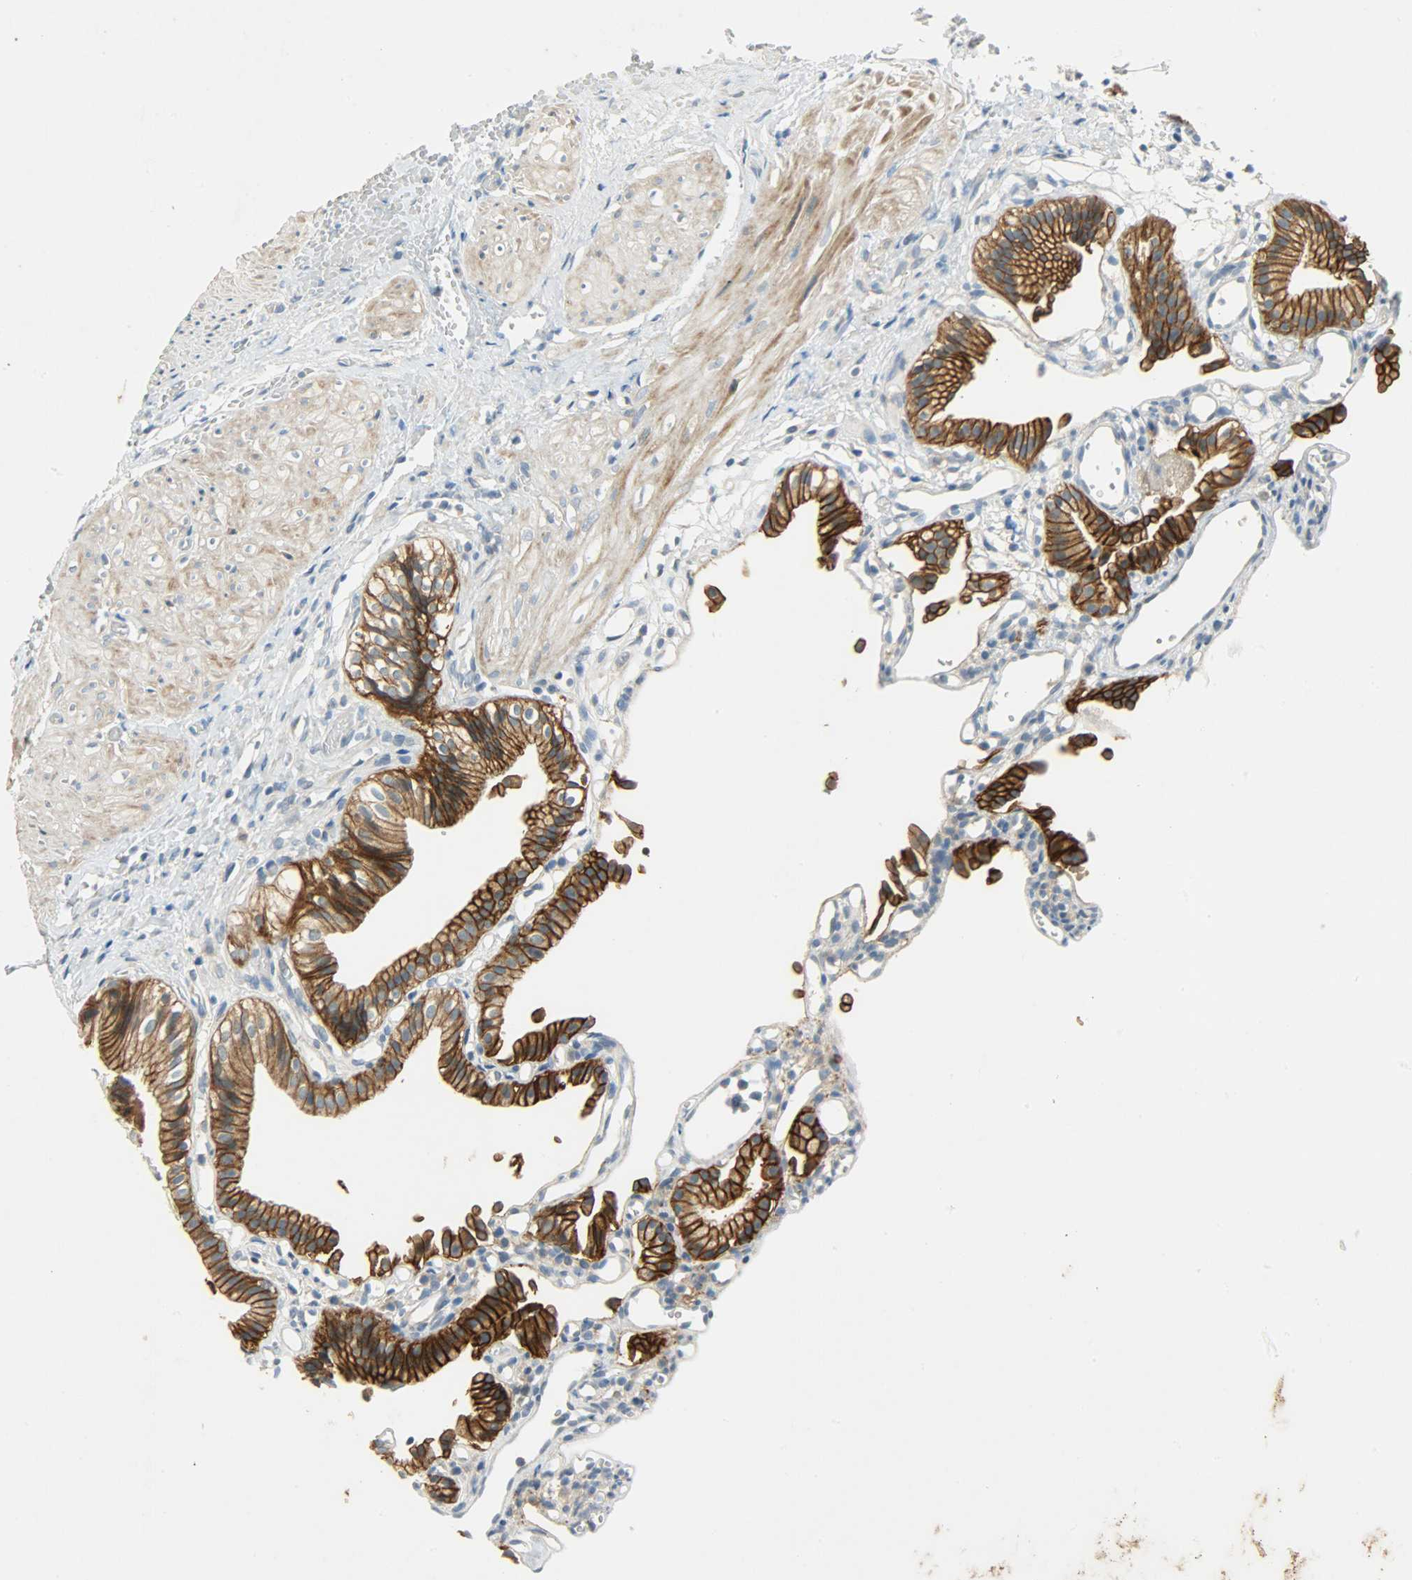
{"staining": {"intensity": "strong", "quantity": ">75%", "location": "cytoplasmic/membranous"}, "tissue": "gallbladder", "cell_type": "Glandular cells", "image_type": "normal", "snomed": [{"axis": "morphology", "description": "Normal tissue, NOS"}, {"axis": "topography", "description": "Gallbladder"}], "caption": "This is a histology image of immunohistochemistry (IHC) staining of normal gallbladder, which shows strong staining in the cytoplasmic/membranous of glandular cells.", "gene": "DSG2", "patient": {"sex": "male", "age": 65}}